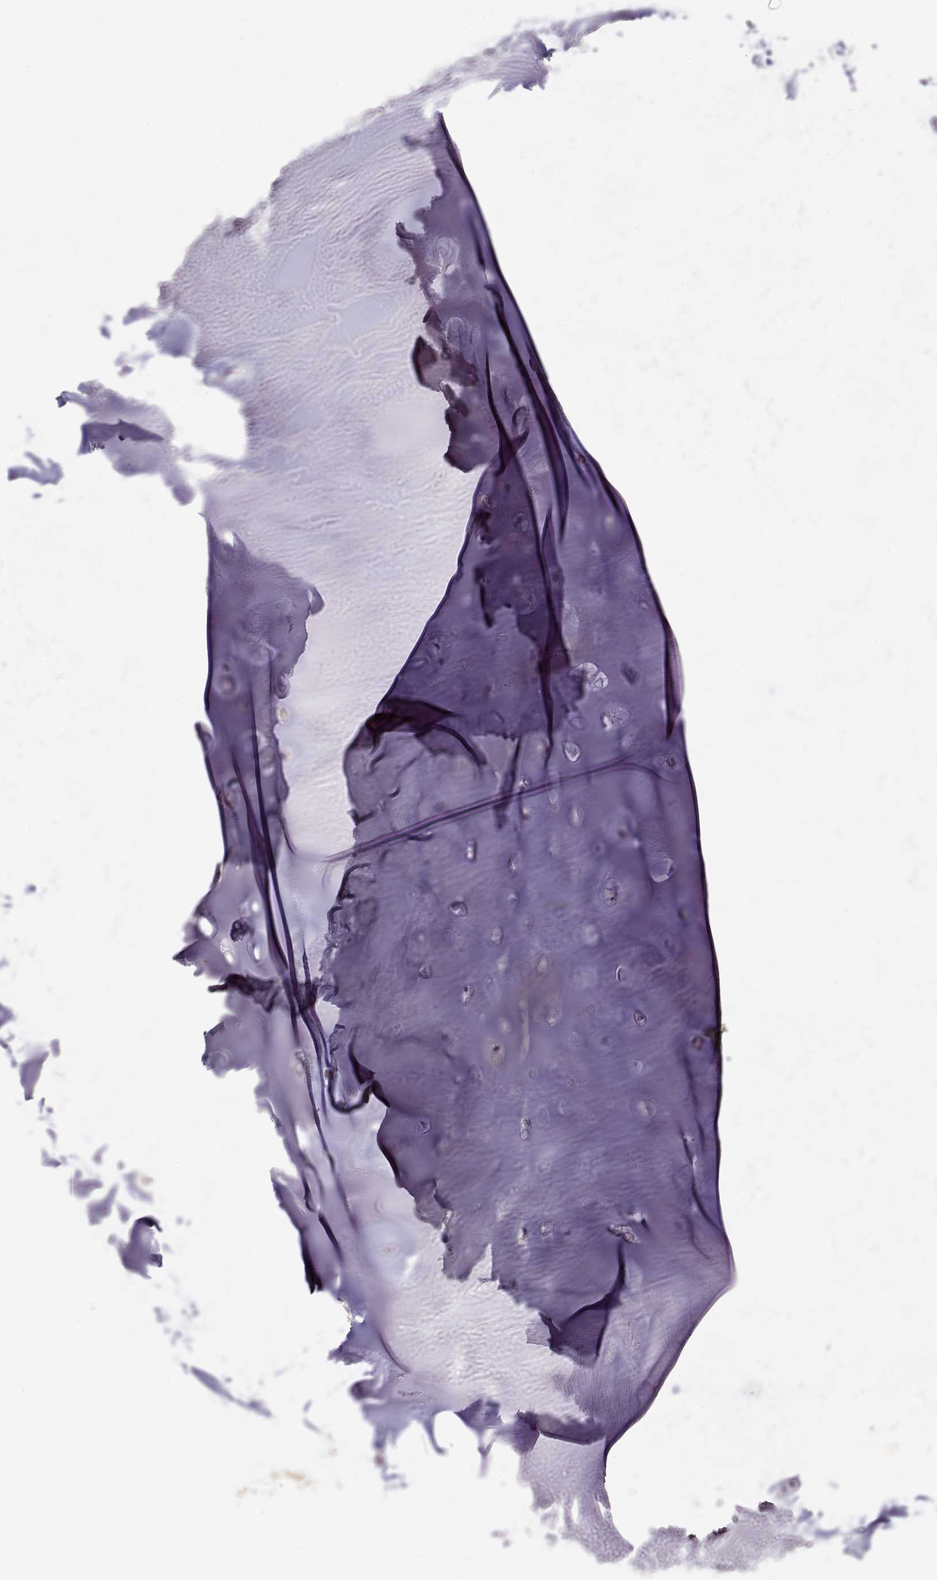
{"staining": {"intensity": "negative", "quantity": "none", "location": "none"}, "tissue": "soft tissue", "cell_type": "Chondrocytes", "image_type": "normal", "snomed": [{"axis": "morphology", "description": "Normal tissue, NOS"}, {"axis": "morphology", "description": "Squamous cell carcinoma, NOS"}, {"axis": "topography", "description": "Cartilage tissue"}, {"axis": "topography", "description": "Lung"}], "caption": "Immunohistochemistry micrograph of normal soft tissue: soft tissue stained with DAB demonstrates no significant protein expression in chondrocytes. The staining is performed using DAB brown chromogen with nuclei counter-stained in using hematoxylin.", "gene": "NDRG4", "patient": {"sex": "male", "age": 66}}